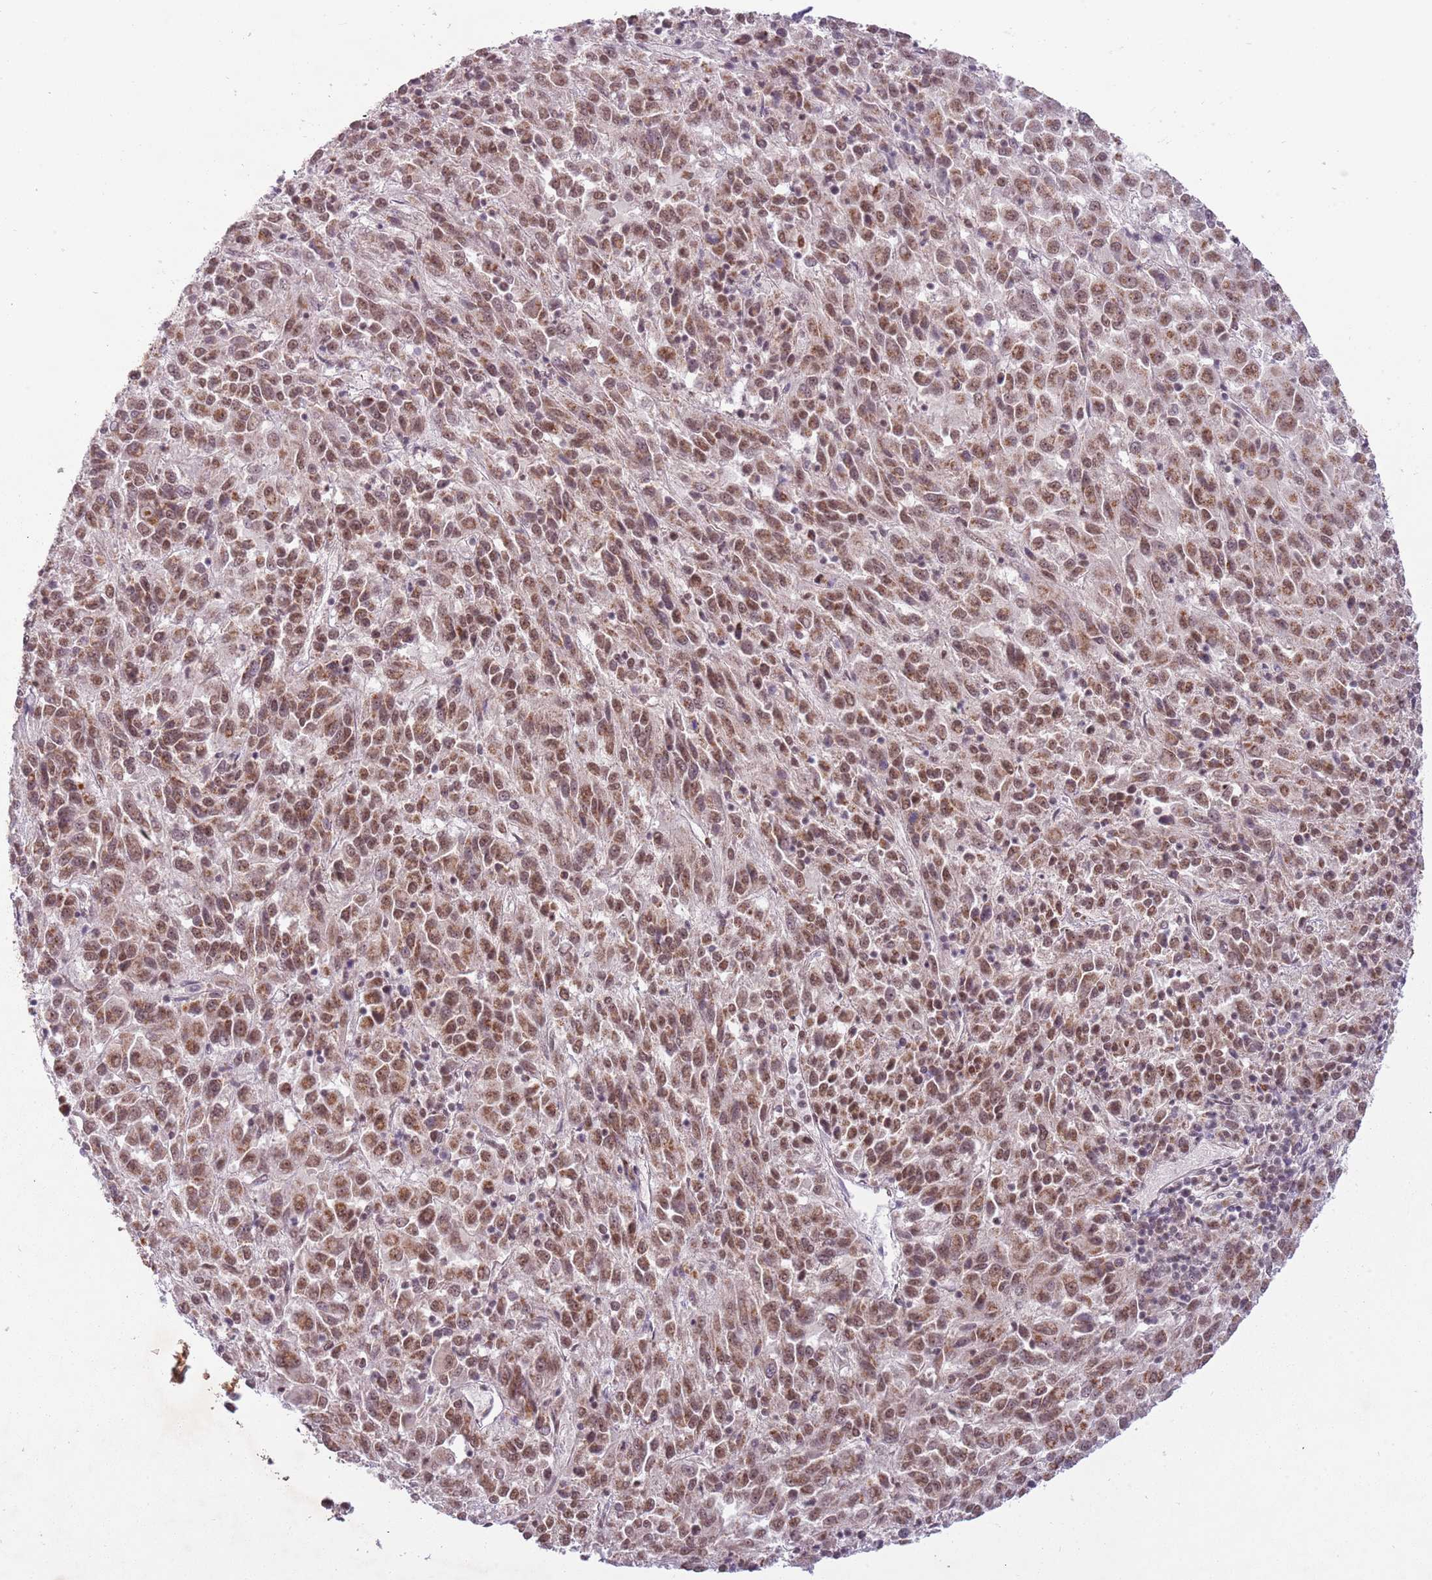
{"staining": {"intensity": "moderate", "quantity": ">75%", "location": "nuclear"}, "tissue": "melanoma", "cell_type": "Tumor cells", "image_type": "cancer", "snomed": [{"axis": "morphology", "description": "Malignant melanoma, Metastatic site"}, {"axis": "topography", "description": "Lung"}], "caption": "Immunohistochemical staining of human melanoma exhibits medium levels of moderate nuclear protein expression in approximately >75% of tumor cells.", "gene": "FAM120AOS", "patient": {"sex": "male", "age": 64}}